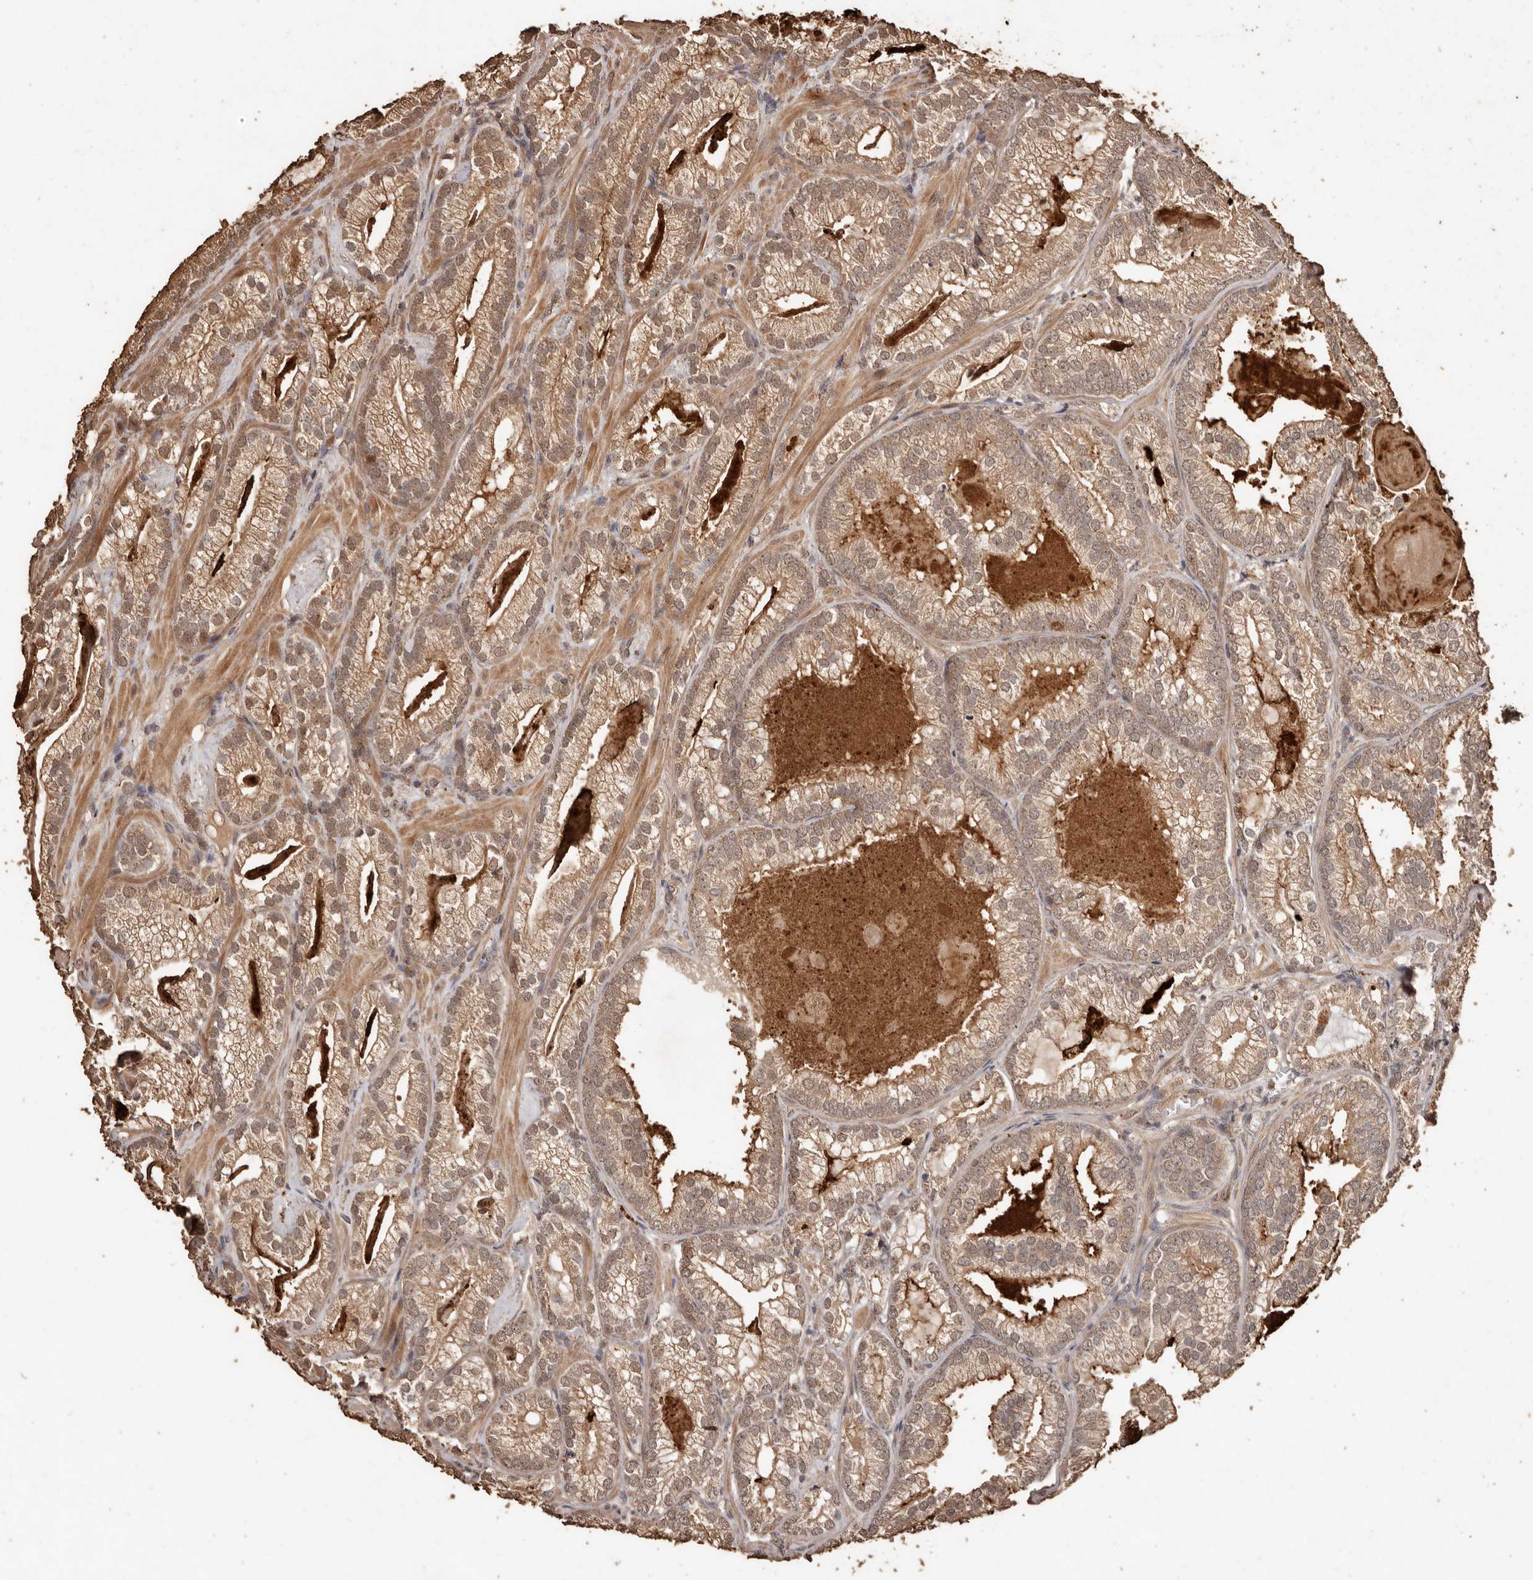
{"staining": {"intensity": "moderate", "quantity": ">75%", "location": "cytoplasmic/membranous,nuclear"}, "tissue": "prostate cancer", "cell_type": "Tumor cells", "image_type": "cancer", "snomed": [{"axis": "morphology", "description": "Adenocarcinoma, Low grade"}, {"axis": "topography", "description": "Prostate"}], "caption": "Protein analysis of prostate cancer tissue reveals moderate cytoplasmic/membranous and nuclear staining in about >75% of tumor cells.", "gene": "PKDCC", "patient": {"sex": "male", "age": 72}}